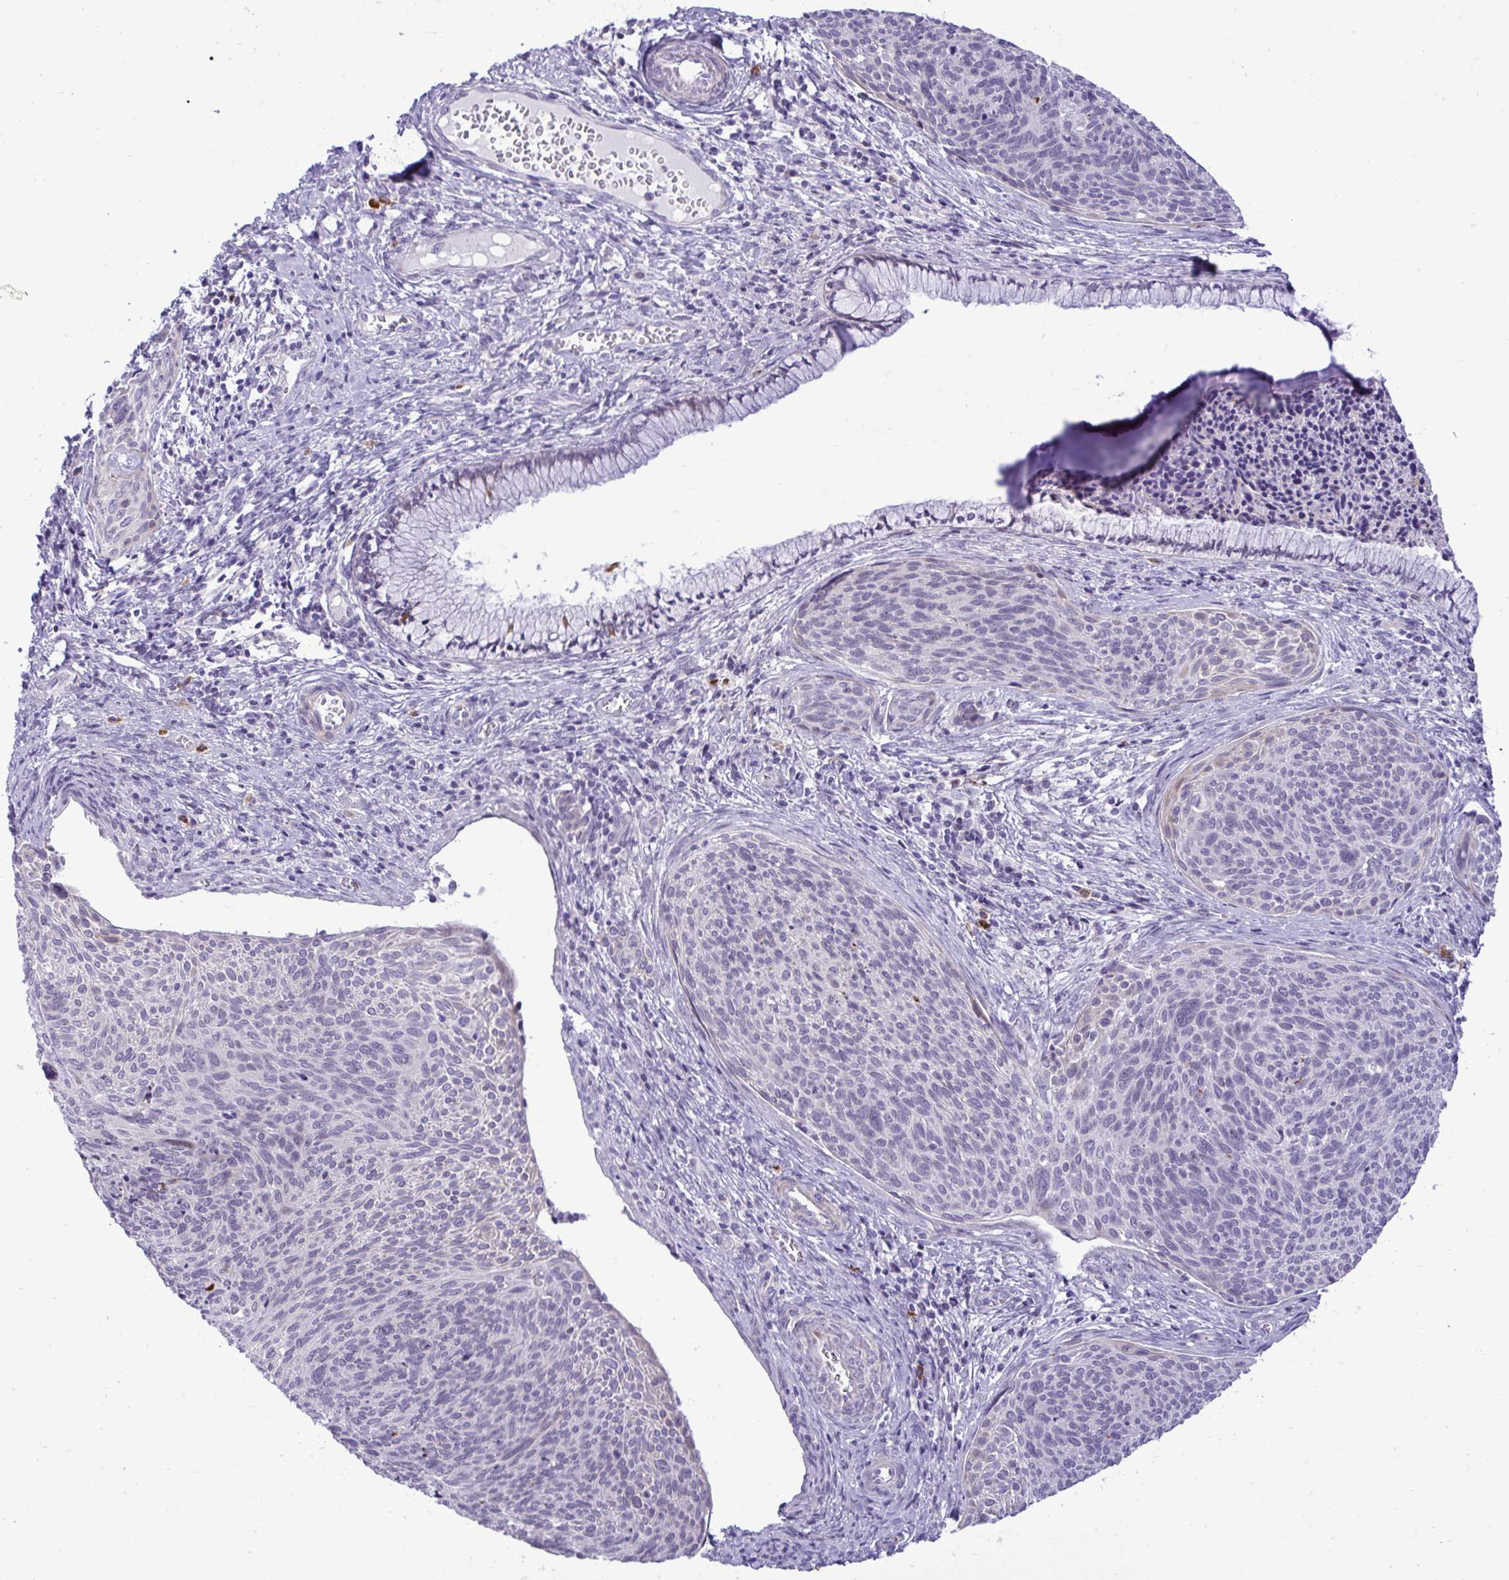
{"staining": {"intensity": "negative", "quantity": "none", "location": "none"}, "tissue": "cervical cancer", "cell_type": "Tumor cells", "image_type": "cancer", "snomed": [{"axis": "morphology", "description": "Squamous cell carcinoma, NOS"}, {"axis": "topography", "description": "Cervix"}], "caption": "A micrograph of human squamous cell carcinoma (cervical) is negative for staining in tumor cells. The staining was performed using DAB to visualize the protein expression in brown, while the nuclei were stained in blue with hematoxylin (Magnification: 20x).", "gene": "SPAG1", "patient": {"sex": "female", "age": 49}}